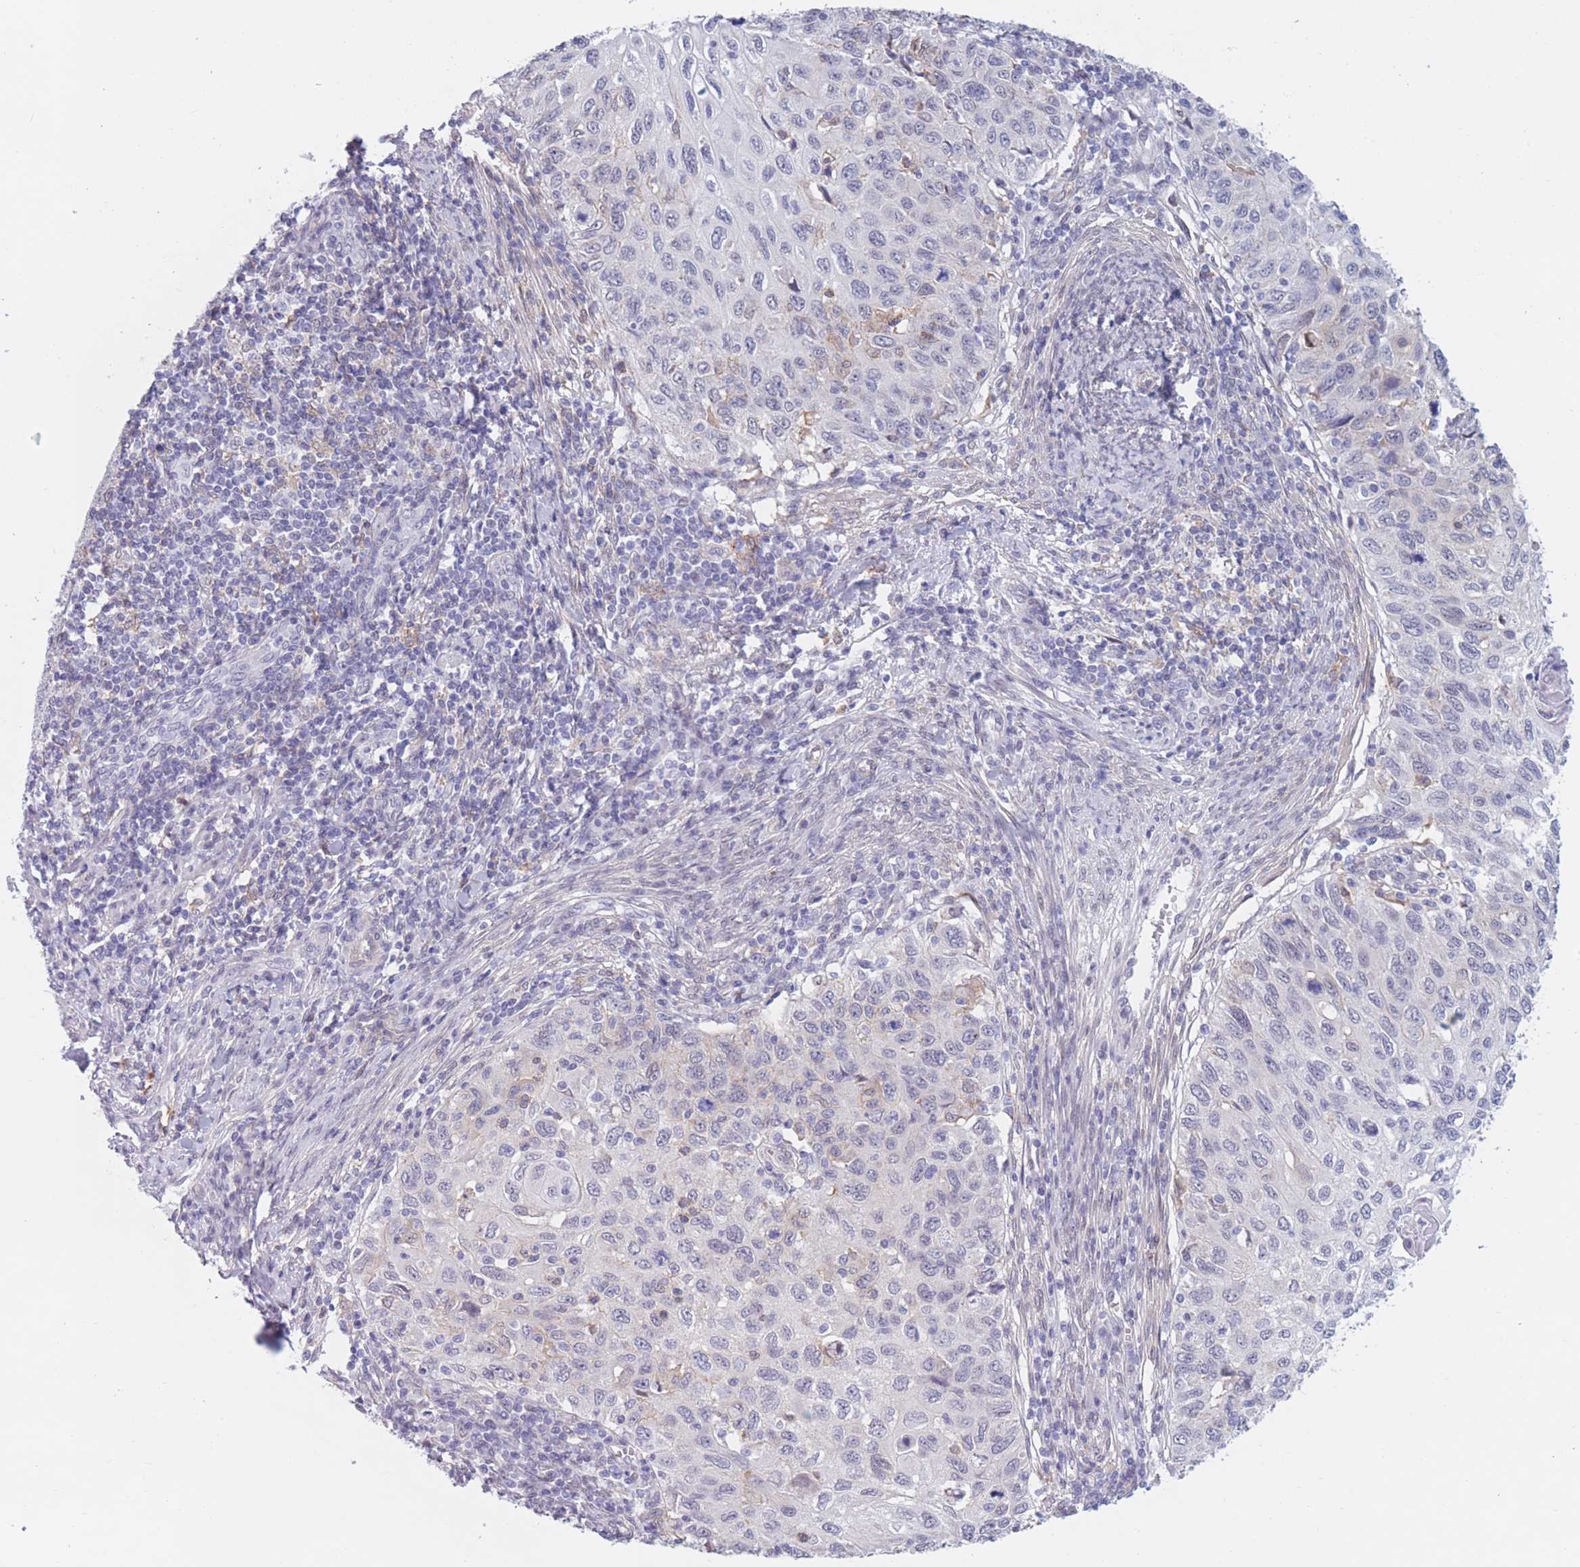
{"staining": {"intensity": "negative", "quantity": "none", "location": "none"}, "tissue": "cervical cancer", "cell_type": "Tumor cells", "image_type": "cancer", "snomed": [{"axis": "morphology", "description": "Squamous cell carcinoma, NOS"}, {"axis": "topography", "description": "Cervix"}], "caption": "An immunohistochemistry (IHC) image of cervical cancer is shown. There is no staining in tumor cells of cervical cancer. The staining is performed using DAB brown chromogen with nuclei counter-stained in using hematoxylin.", "gene": "PODXL", "patient": {"sex": "female", "age": 70}}